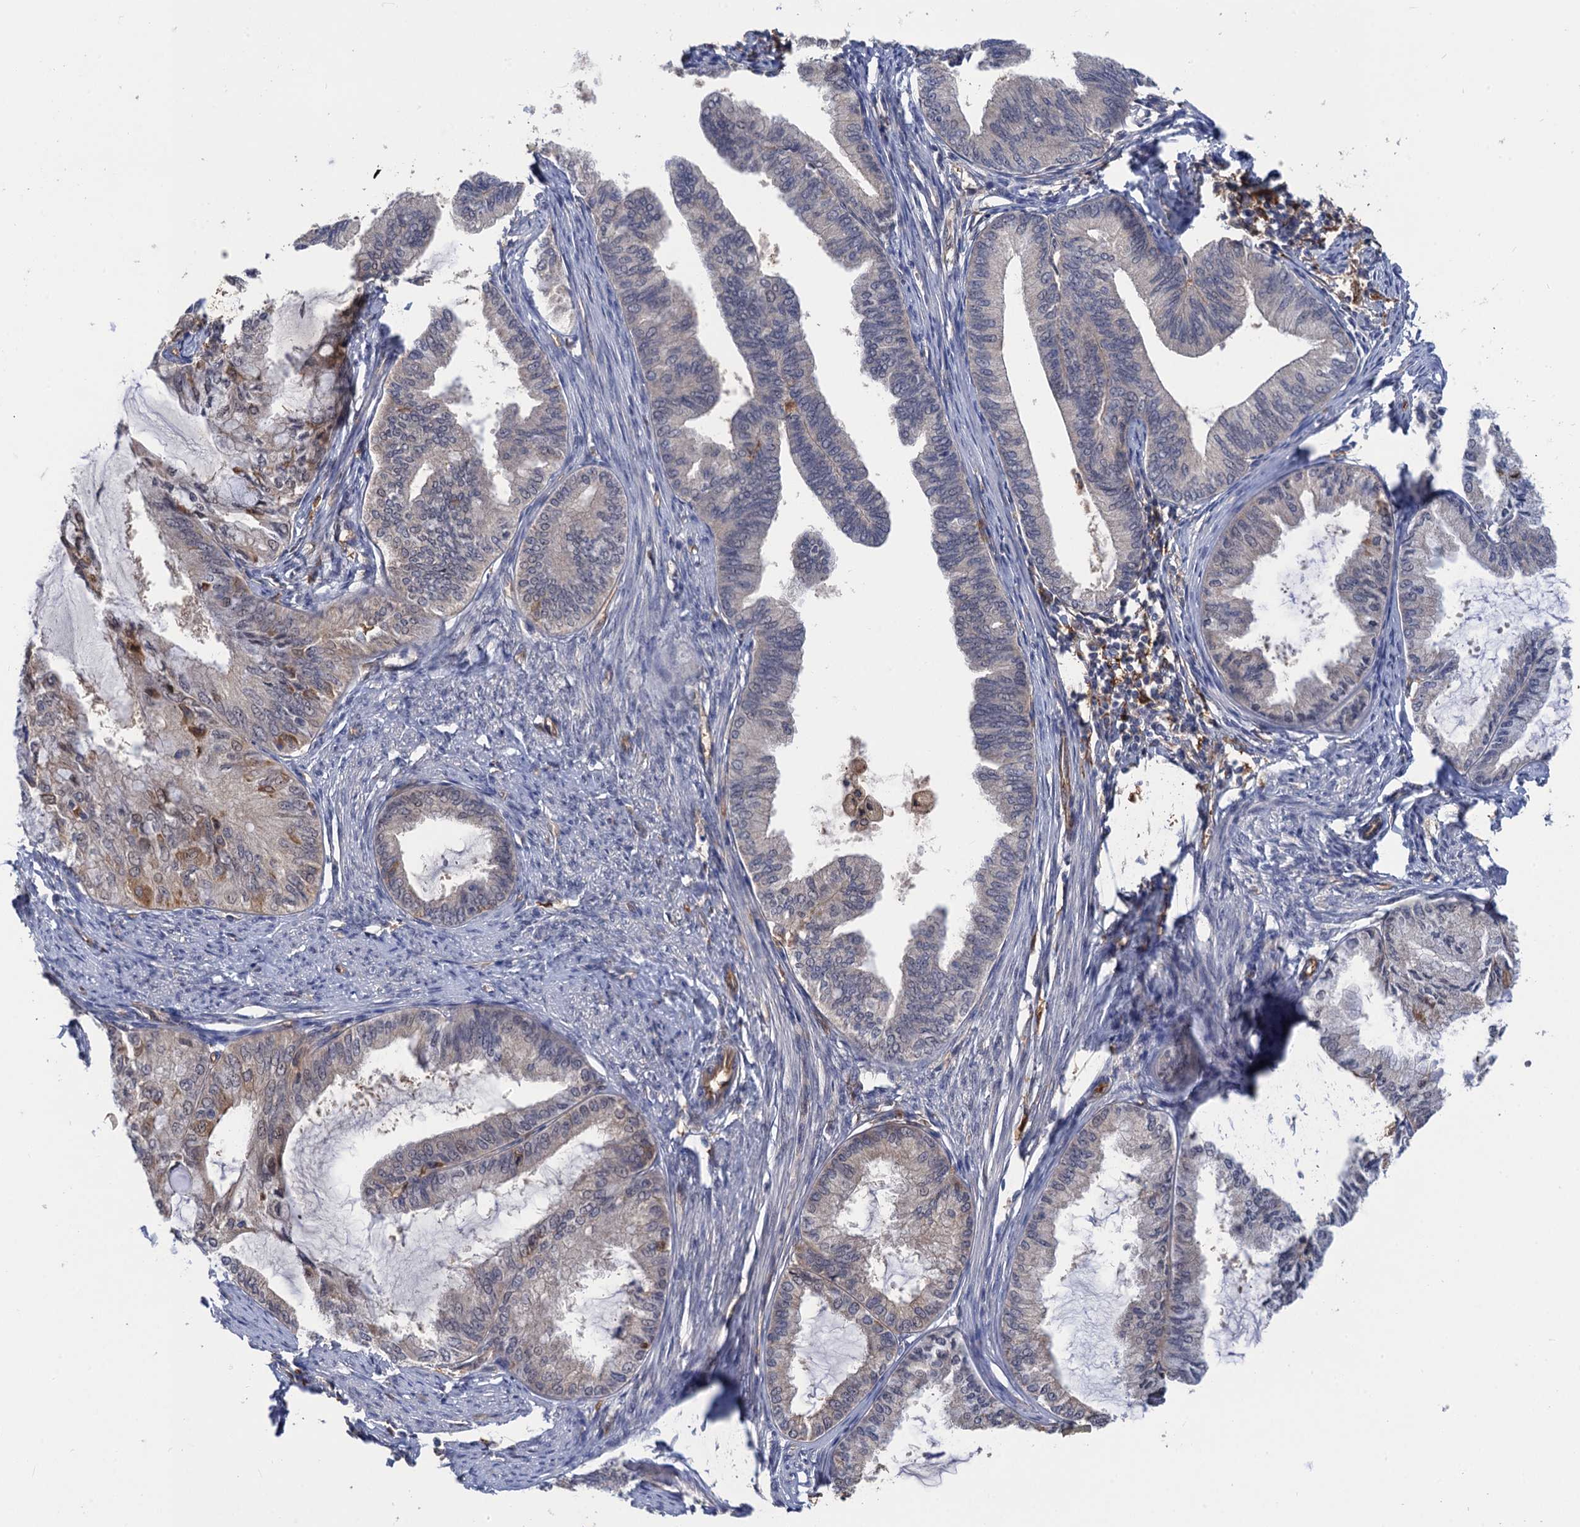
{"staining": {"intensity": "moderate", "quantity": "<25%", "location": "cytoplasmic/membranous"}, "tissue": "endometrial cancer", "cell_type": "Tumor cells", "image_type": "cancer", "snomed": [{"axis": "morphology", "description": "Adenocarcinoma, NOS"}, {"axis": "topography", "description": "Endometrium"}], "caption": "Immunohistochemical staining of endometrial cancer shows moderate cytoplasmic/membranous protein expression in approximately <25% of tumor cells.", "gene": "NEK8", "patient": {"sex": "female", "age": 86}}